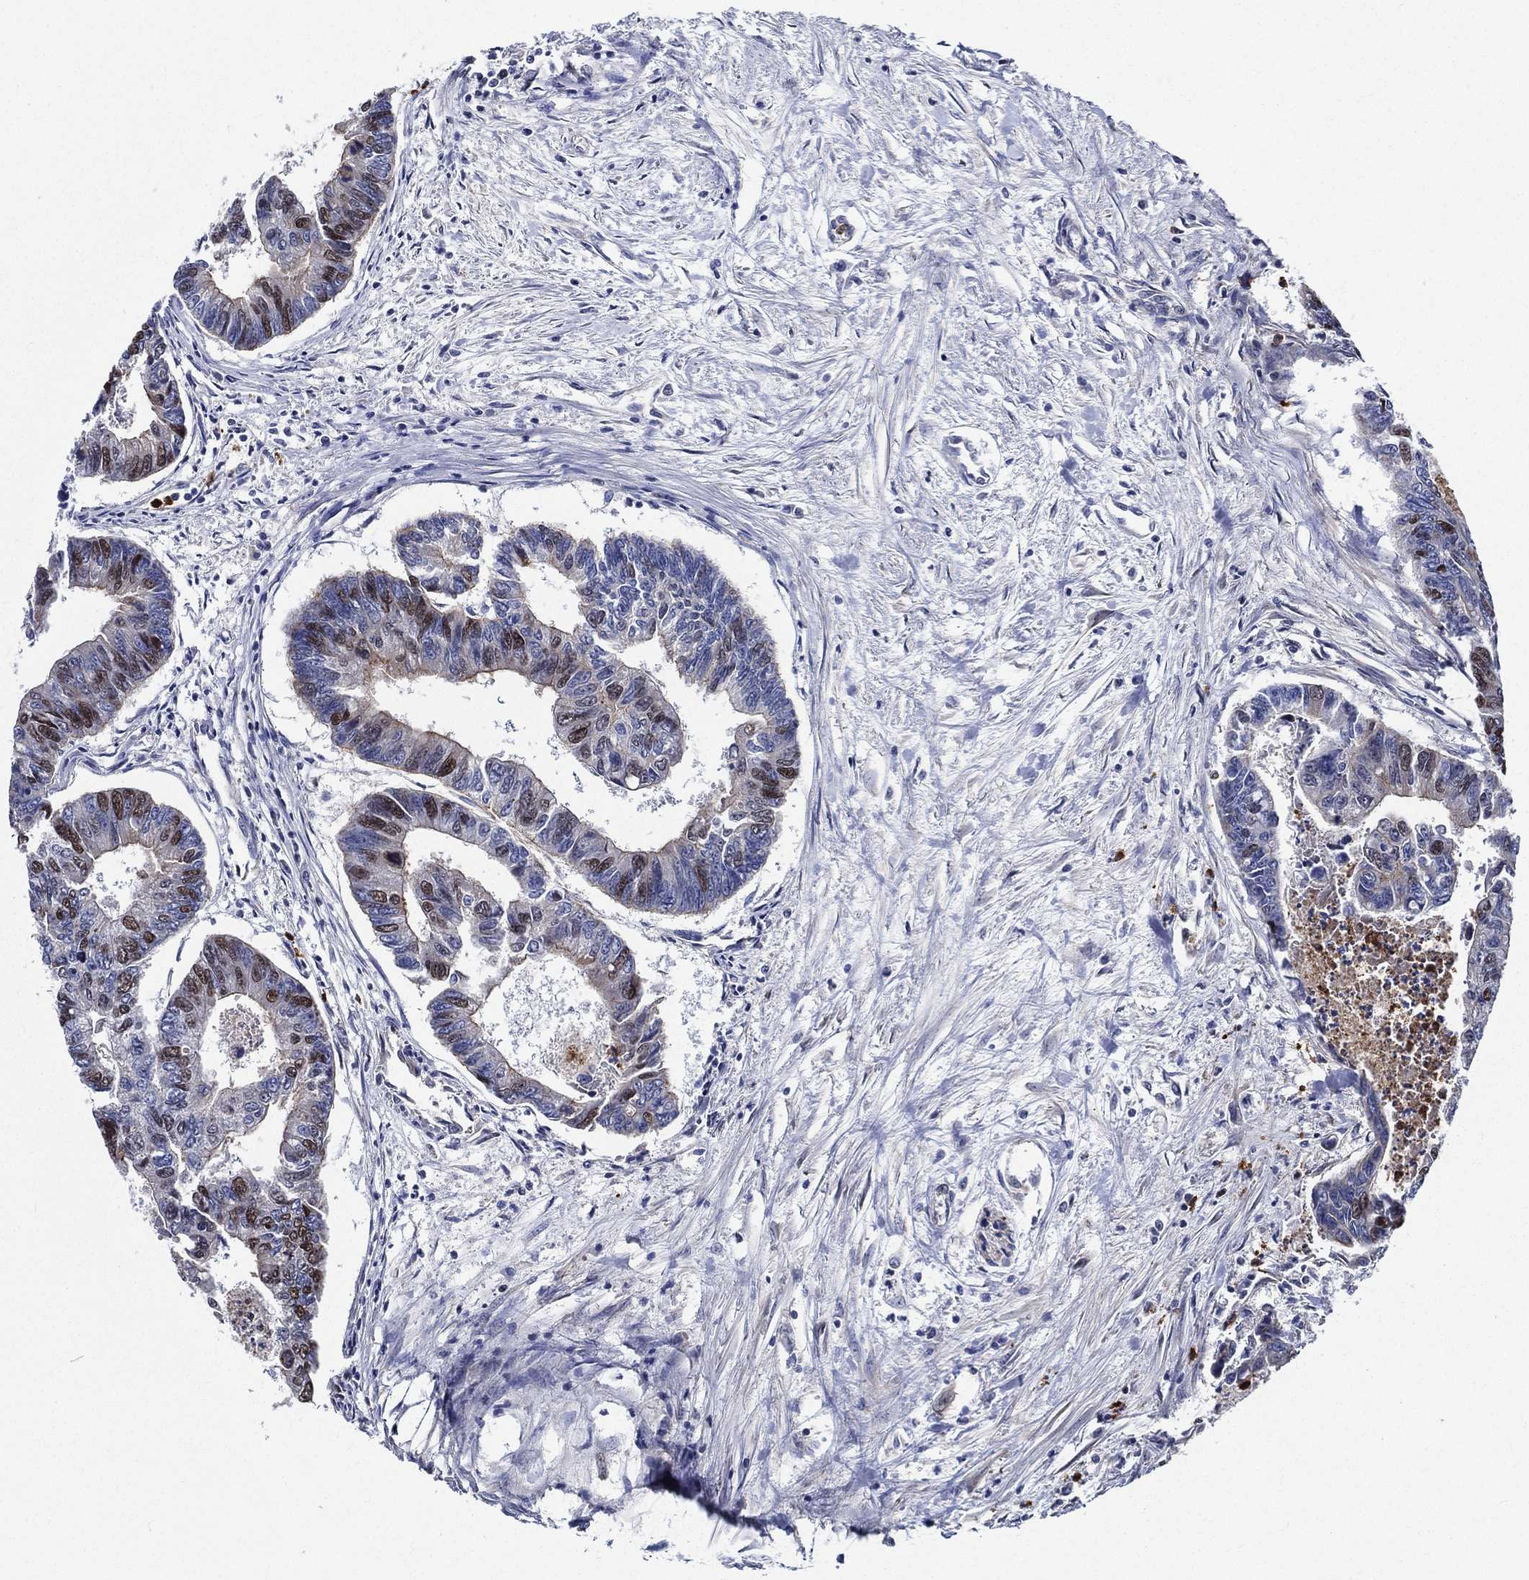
{"staining": {"intensity": "moderate", "quantity": "<25%", "location": "nuclear"}, "tissue": "colorectal cancer", "cell_type": "Tumor cells", "image_type": "cancer", "snomed": [{"axis": "morphology", "description": "Adenocarcinoma, NOS"}, {"axis": "topography", "description": "Colon"}], "caption": "Immunohistochemical staining of human adenocarcinoma (colorectal) reveals low levels of moderate nuclear protein positivity in approximately <25% of tumor cells. (DAB = brown stain, brightfield microscopy at high magnification).", "gene": "KIF20B", "patient": {"sex": "female", "age": 65}}